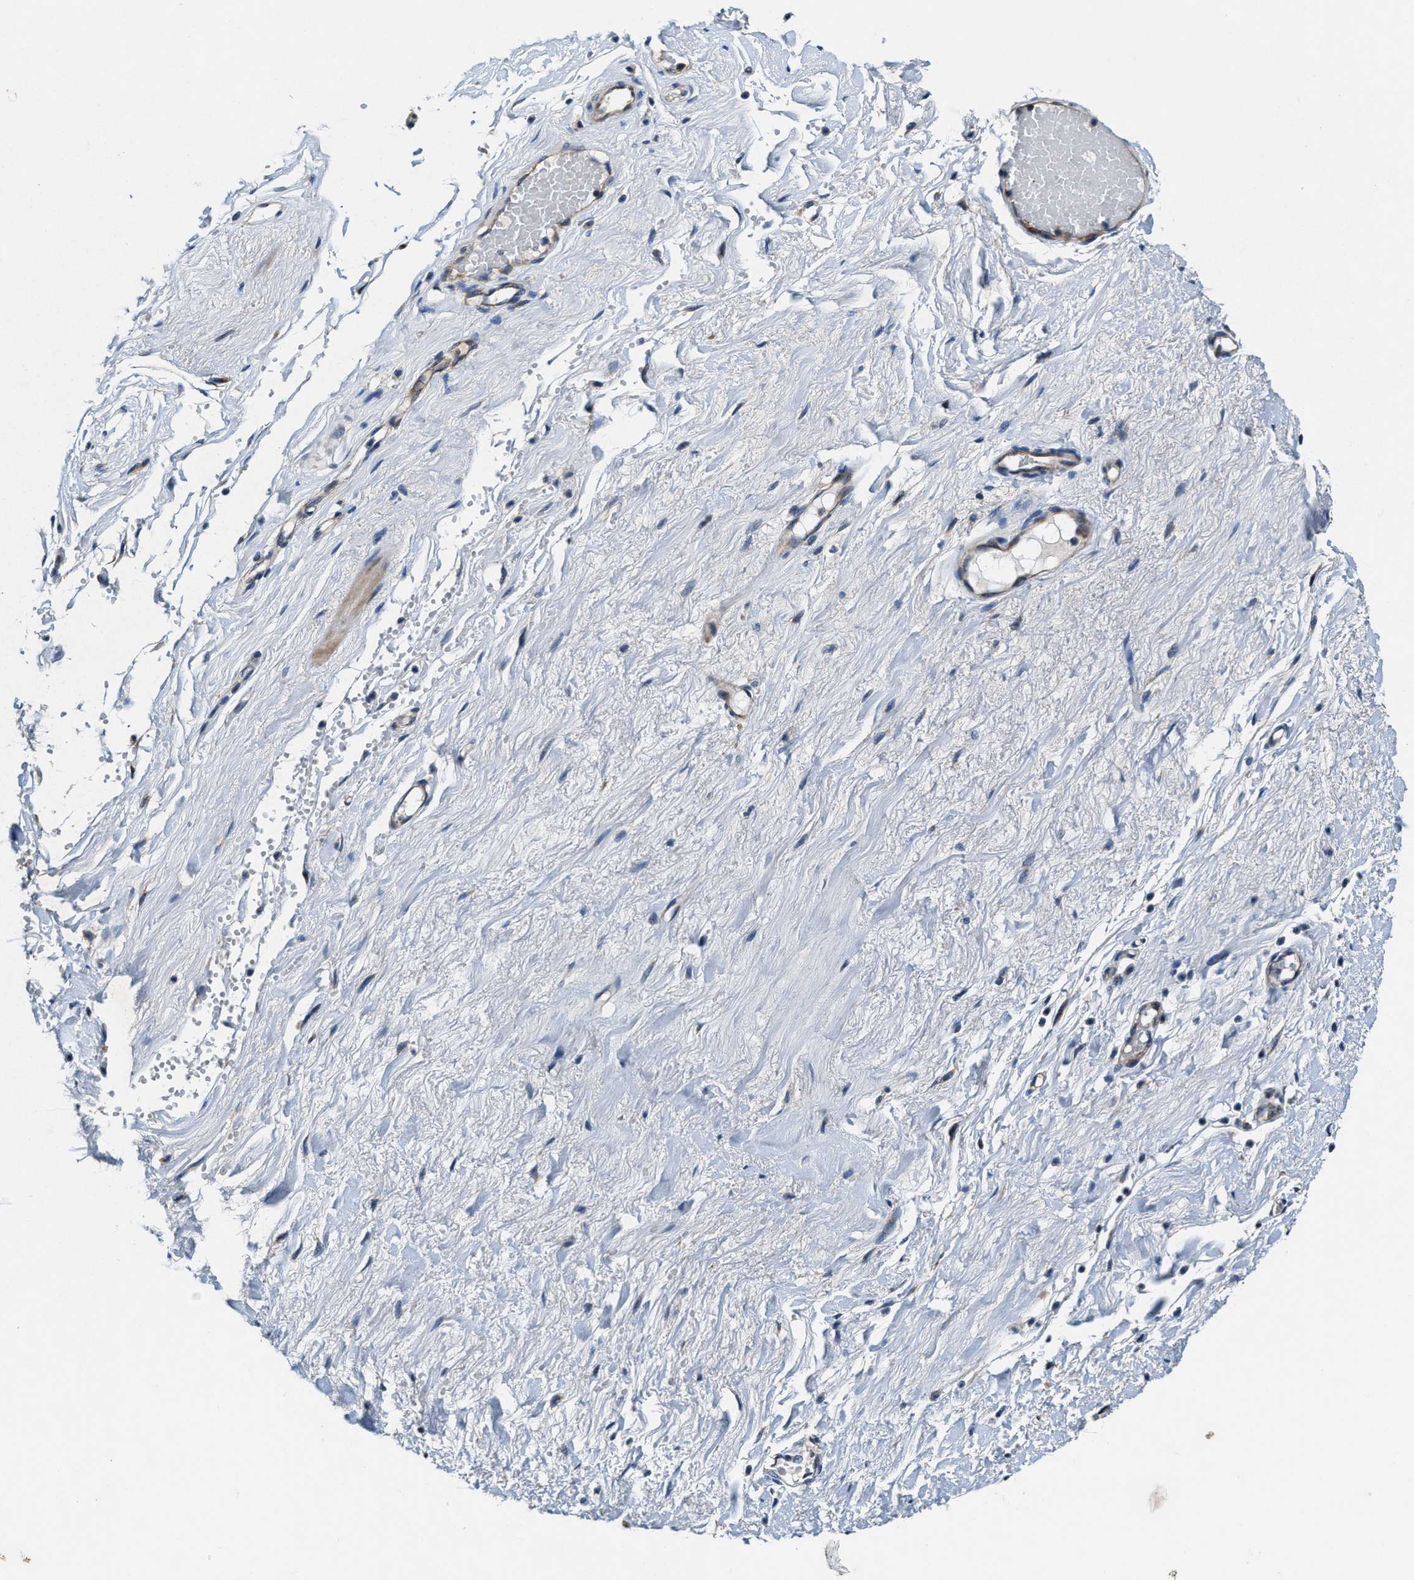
{"staining": {"intensity": "moderate", "quantity": ">75%", "location": "cytoplasmic/membranous"}, "tissue": "adipose tissue", "cell_type": "Adipocytes", "image_type": "normal", "snomed": [{"axis": "morphology", "description": "Normal tissue, NOS"}, {"axis": "topography", "description": "Soft tissue"}], "caption": "The image displays staining of benign adipose tissue, revealing moderate cytoplasmic/membranous protein staining (brown color) within adipocytes. The protein is stained brown, and the nuclei are stained in blue (DAB (3,3'-diaminobenzidine) IHC with brightfield microscopy, high magnification).", "gene": "PTAR1", "patient": {"sex": "male", "age": 72}}